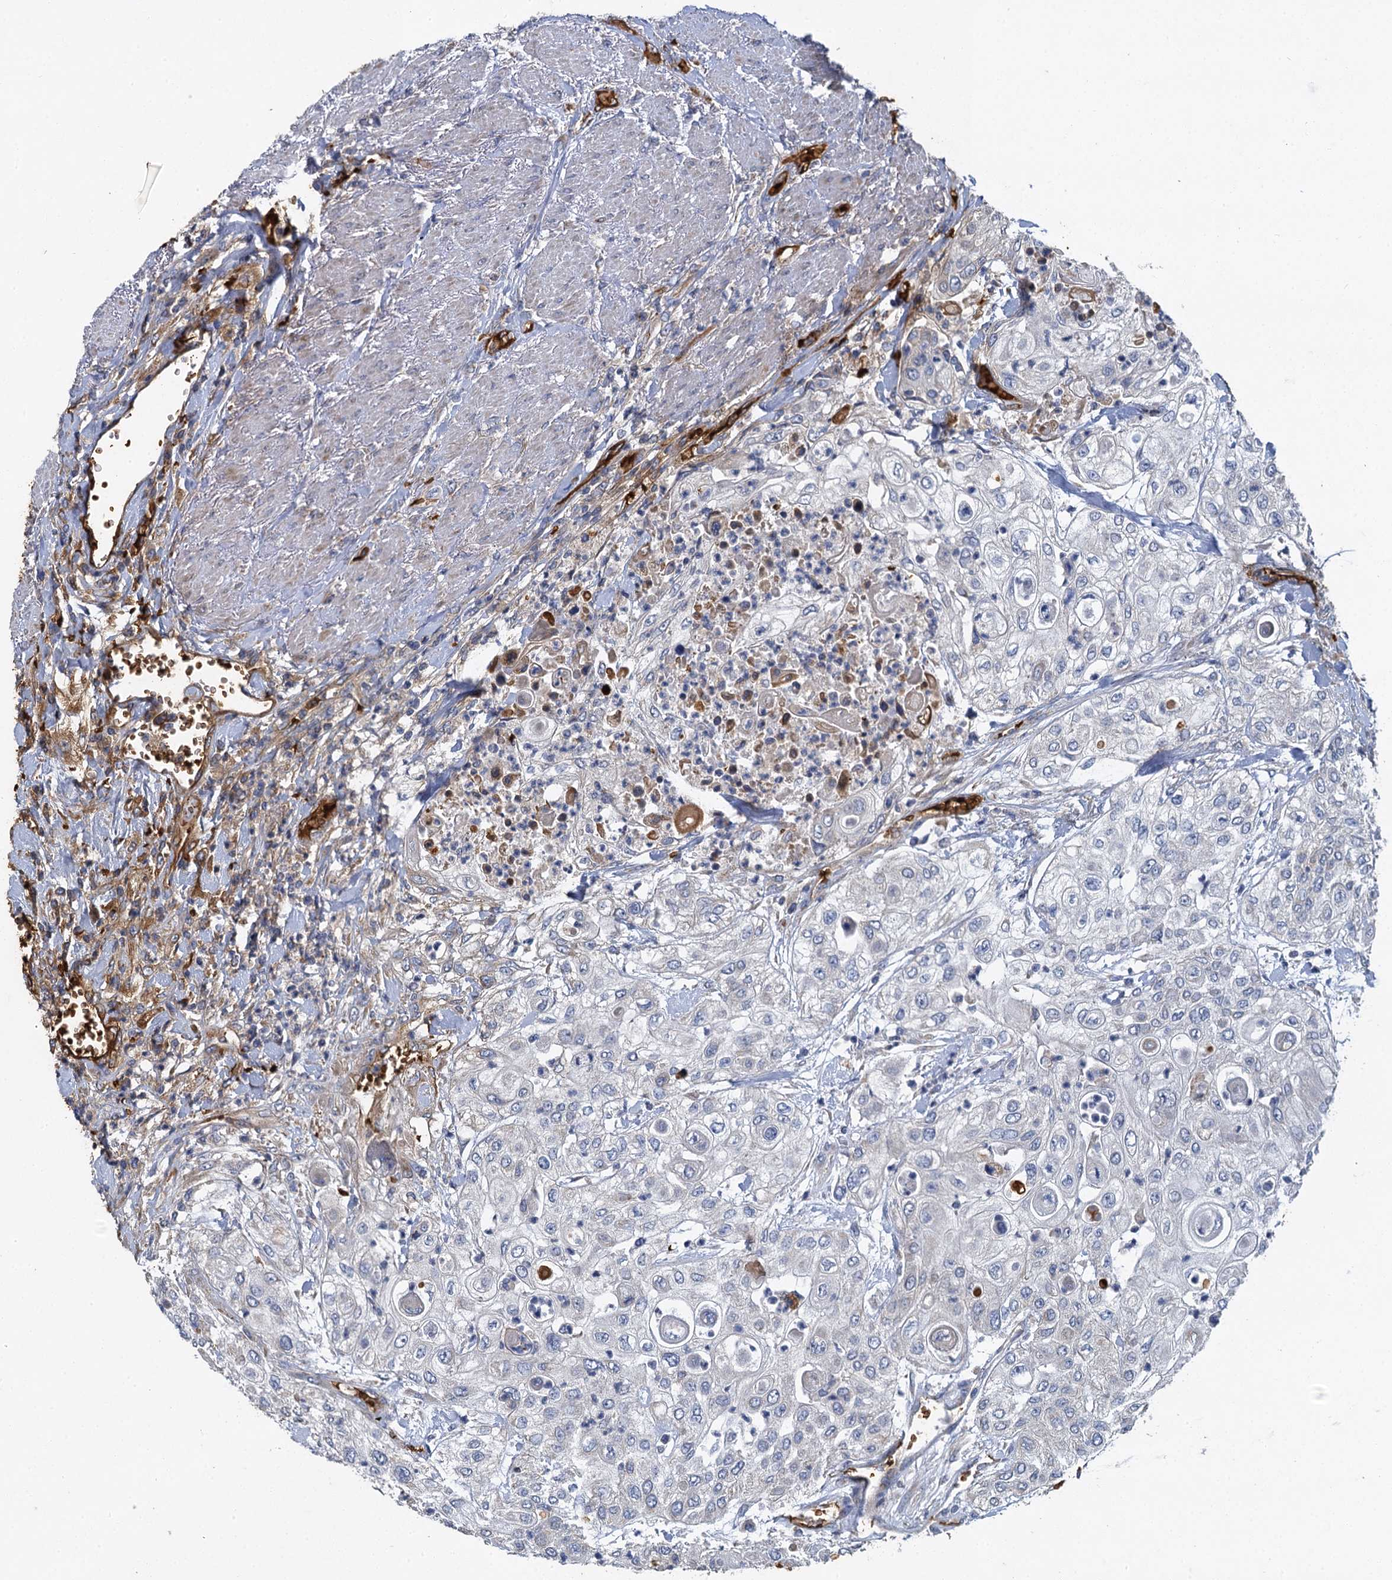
{"staining": {"intensity": "negative", "quantity": "none", "location": "none"}, "tissue": "urothelial cancer", "cell_type": "Tumor cells", "image_type": "cancer", "snomed": [{"axis": "morphology", "description": "Urothelial carcinoma, High grade"}, {"axis": "topography", "description": "Urinary bladder"}], "caption": "High magnification brightfield microscopy of urothelial cancer stained with DAB (brown) and counterstained with hematoxylin (blue): tumor cells show no significant positivity.", "gene": "BCS1L", "patient": {"sex": "female", "age": 79}}